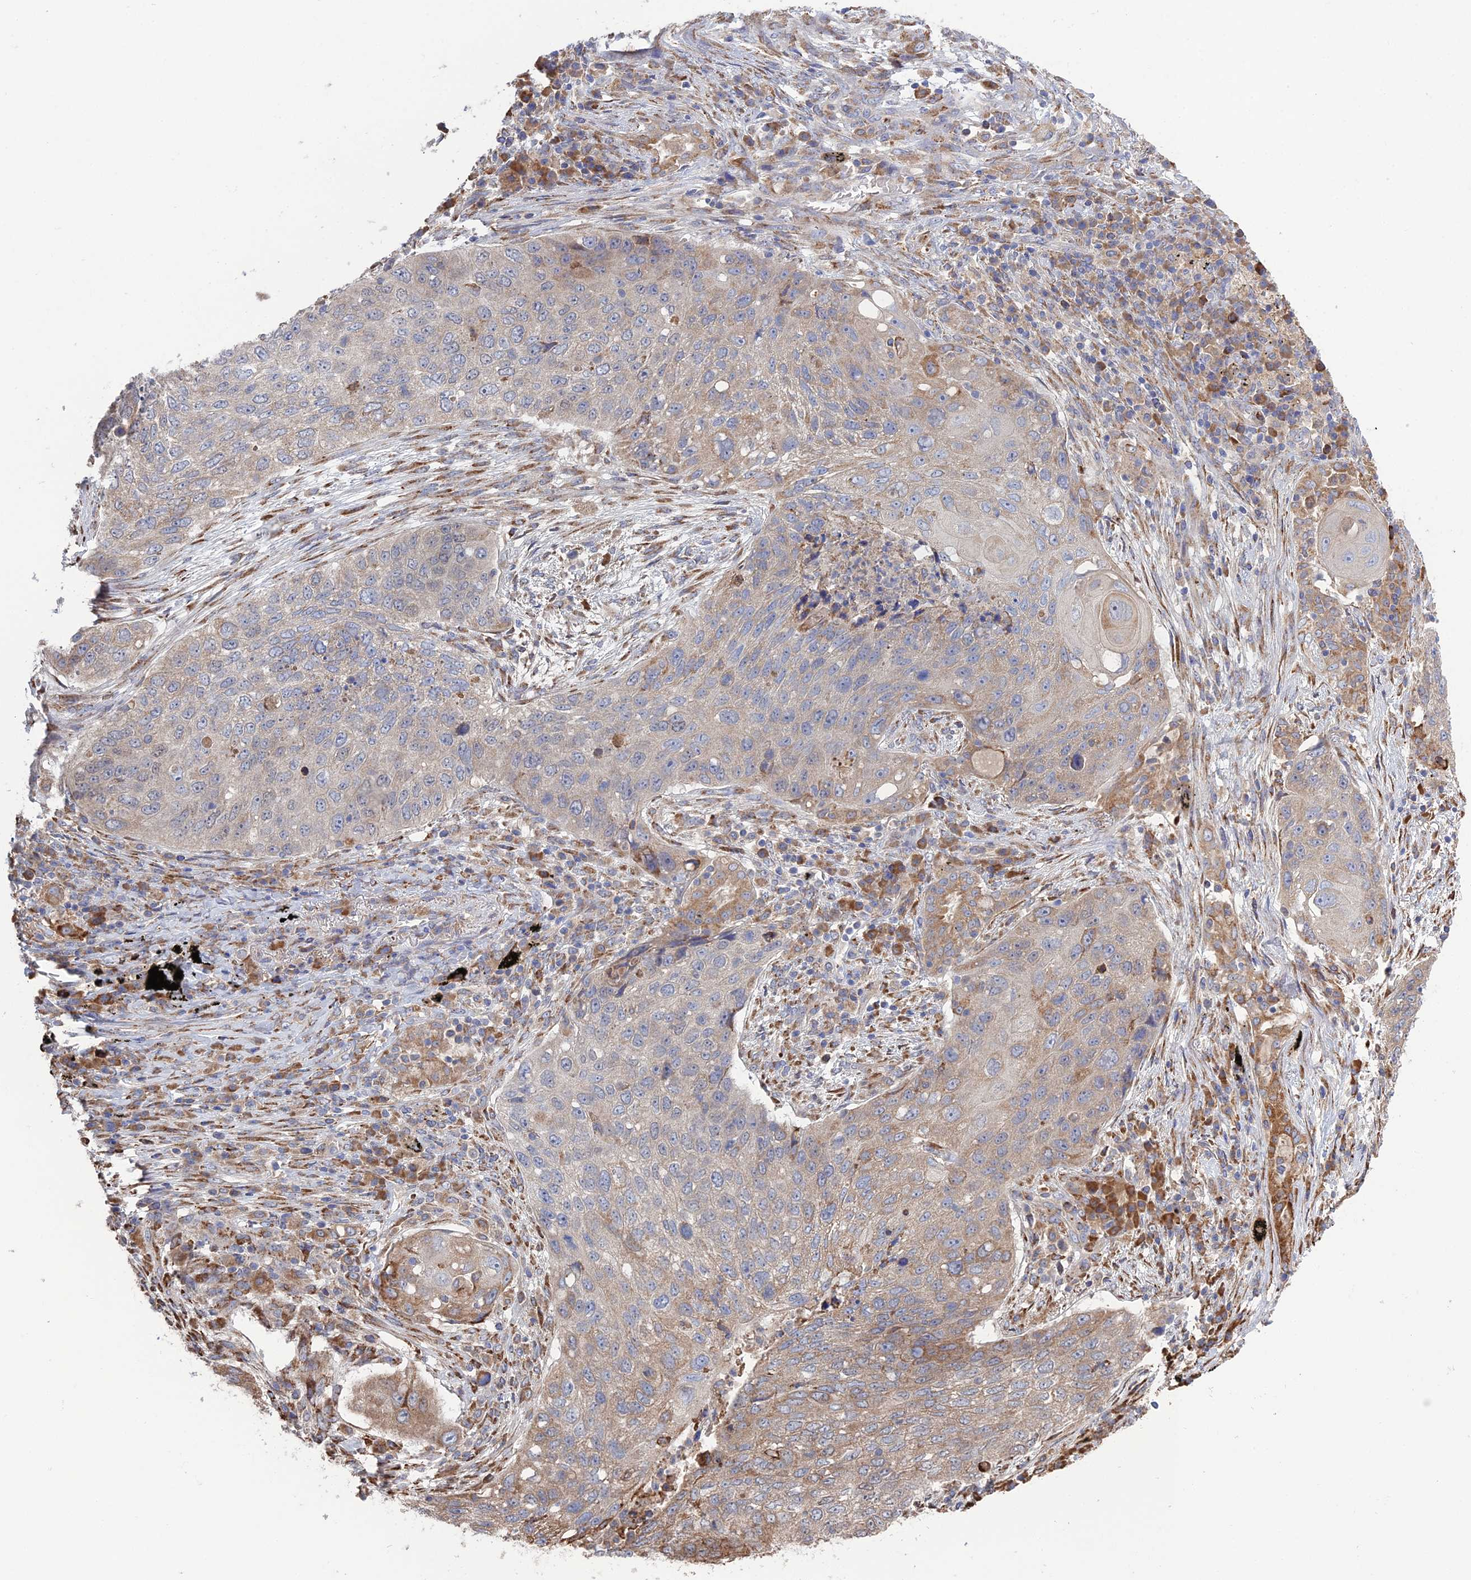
{"staining": {"intensity": "moderate", "quantity": "<25%", "location": "cytoplasmic/membranous"}, "tissue": "lung cancer", "cell_type": "Tumor cells", "image_type": "cancer", "snomed": [{"axis": "morphology", "description": "Squamous cell carcinoma, NOS"}, {"axis": "topography", "description": "Lung"}], "caption": "Brown immunohistochemical staining in lung cancer exhibits moderate cytoplasmic/membranous expression in approximately <25% of tumor cells.", "gene": "TRAPPC6A", "patient": {"sex": "female", "age": 63}}